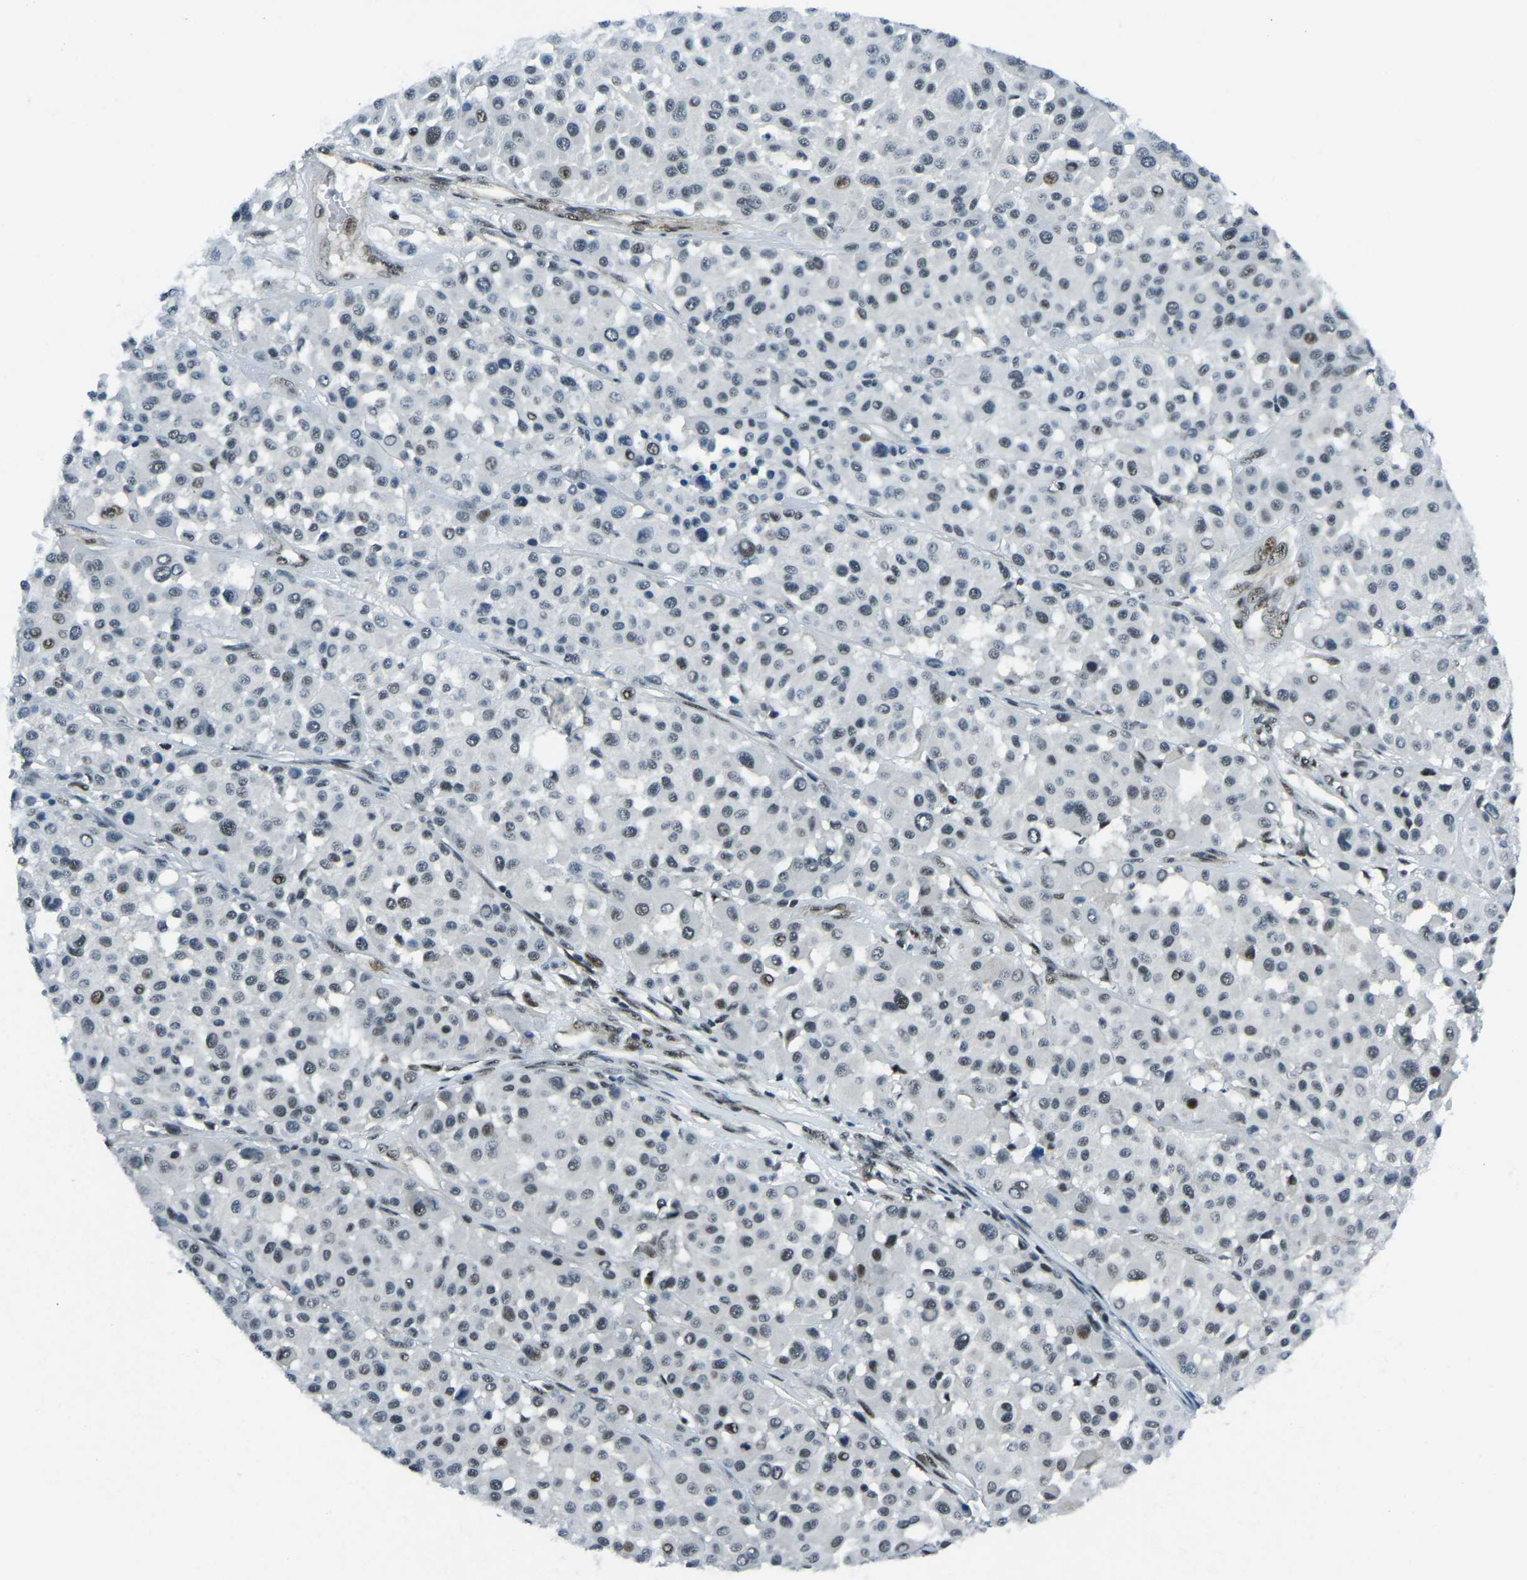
{"staining": {"intensity": "weak", "quantity": "<25%", "location": "nuclear"}, "tissue": "melanoma", "cell_type": "Tumor cells", "image_type": "cancer", "snomed": [{"axis": "morphology", "description": "Malignant melanoma, Metastatic site"}, {"axis": "topography", "description": "Soft tissue"}], "caption": "Malignant melanoma (metastatic site) stained for a protein using IHC exhibits no positivity tumor cells.", "gene": "PRCC", "patient": {"sex": "male", "age": 41}}